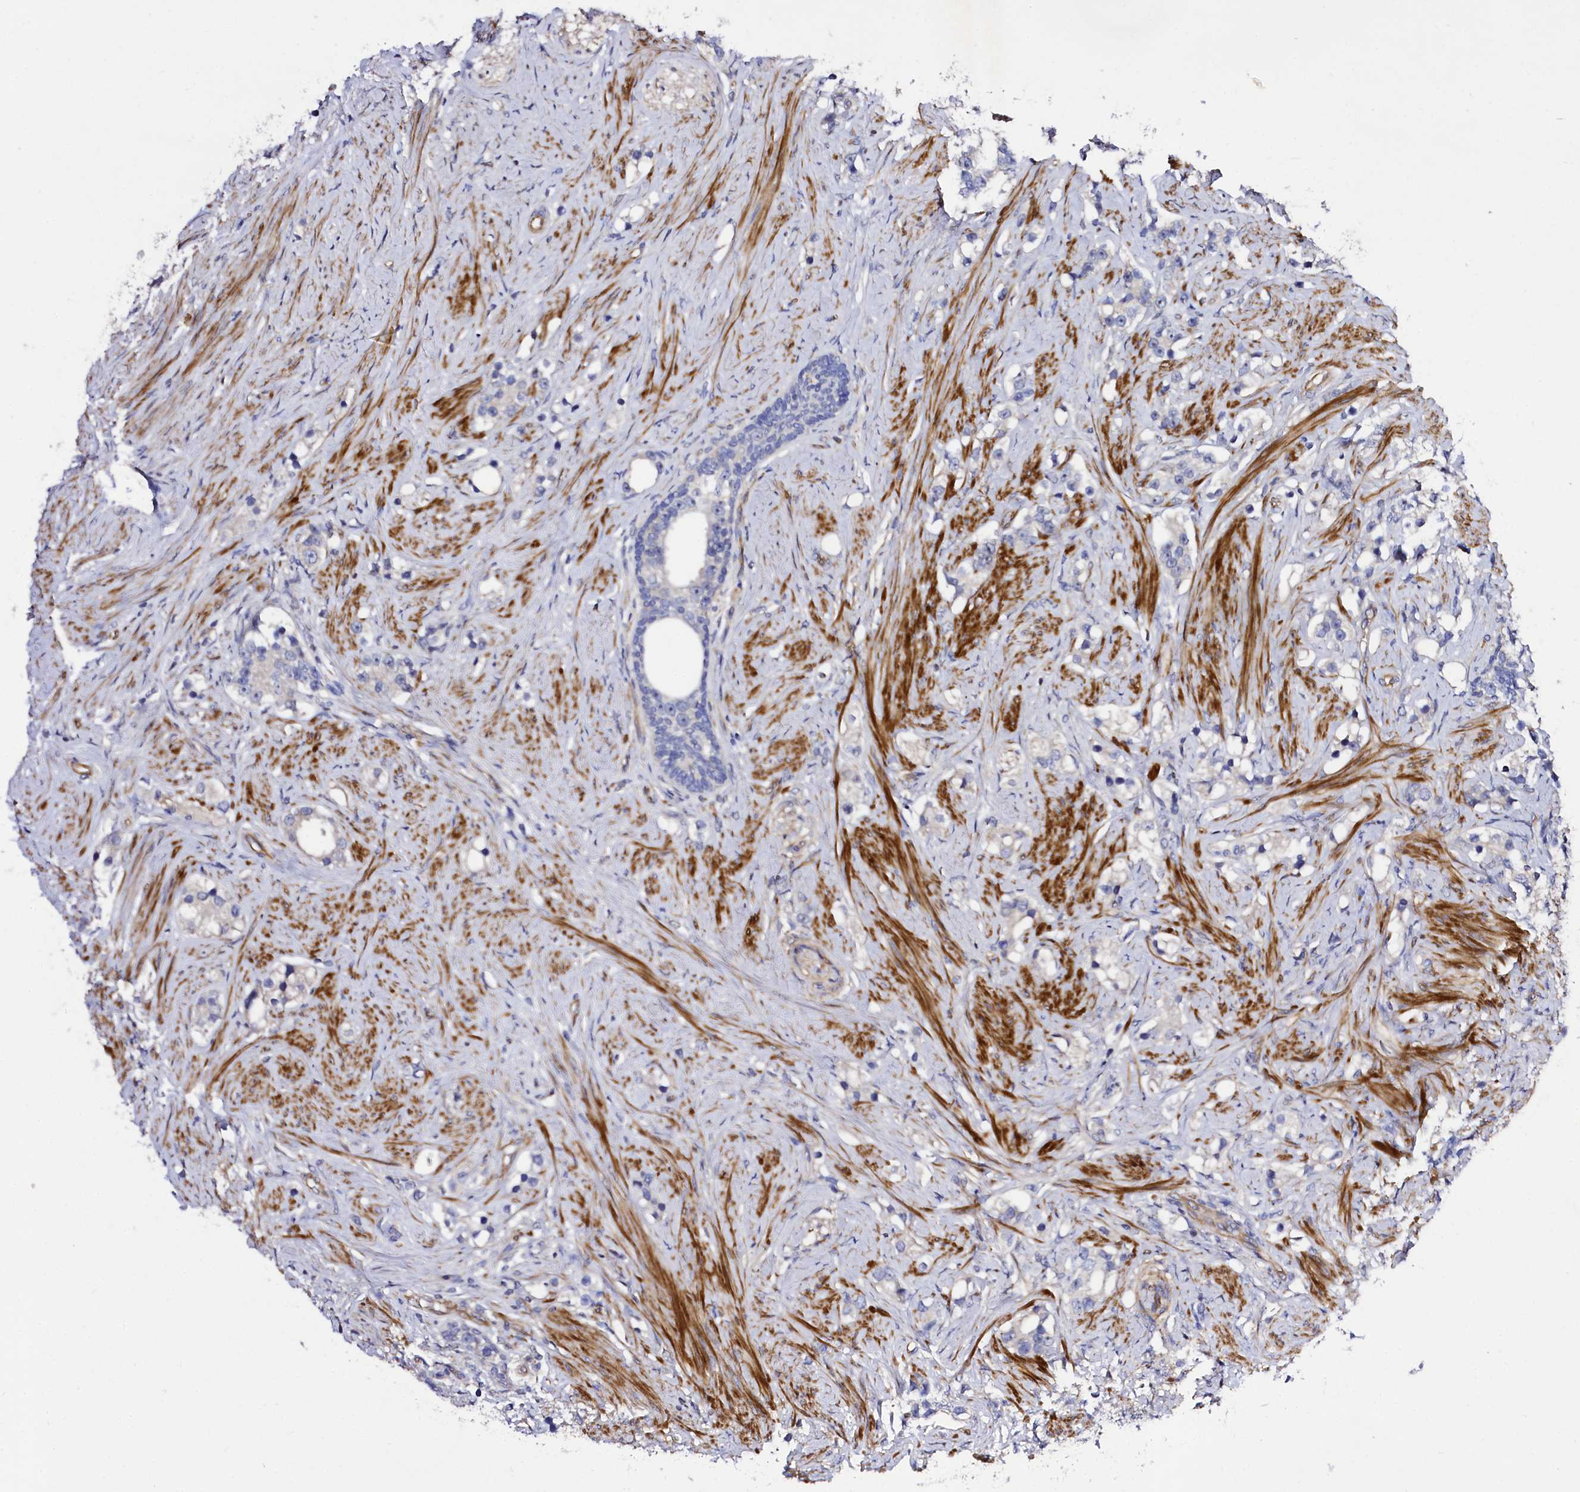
{"staining": {"intensity": "negative", "quantity": "none", "location": "none"}, "tissue": "prostate cancer", "cell_type": "Tumor cells", "image_type": "cancer", "snomed": [{"axis": "morphology", "description": "Adenocarcinoma, High grade"}, {"axis": "topography", "description": "Prostate"}], "caption": "Tumor cells are negative for protein expression in human prostate high-grade adenocarcinoma.", "gene": "SLC7A1", "patient": {"sex": "male", "age": 63}}